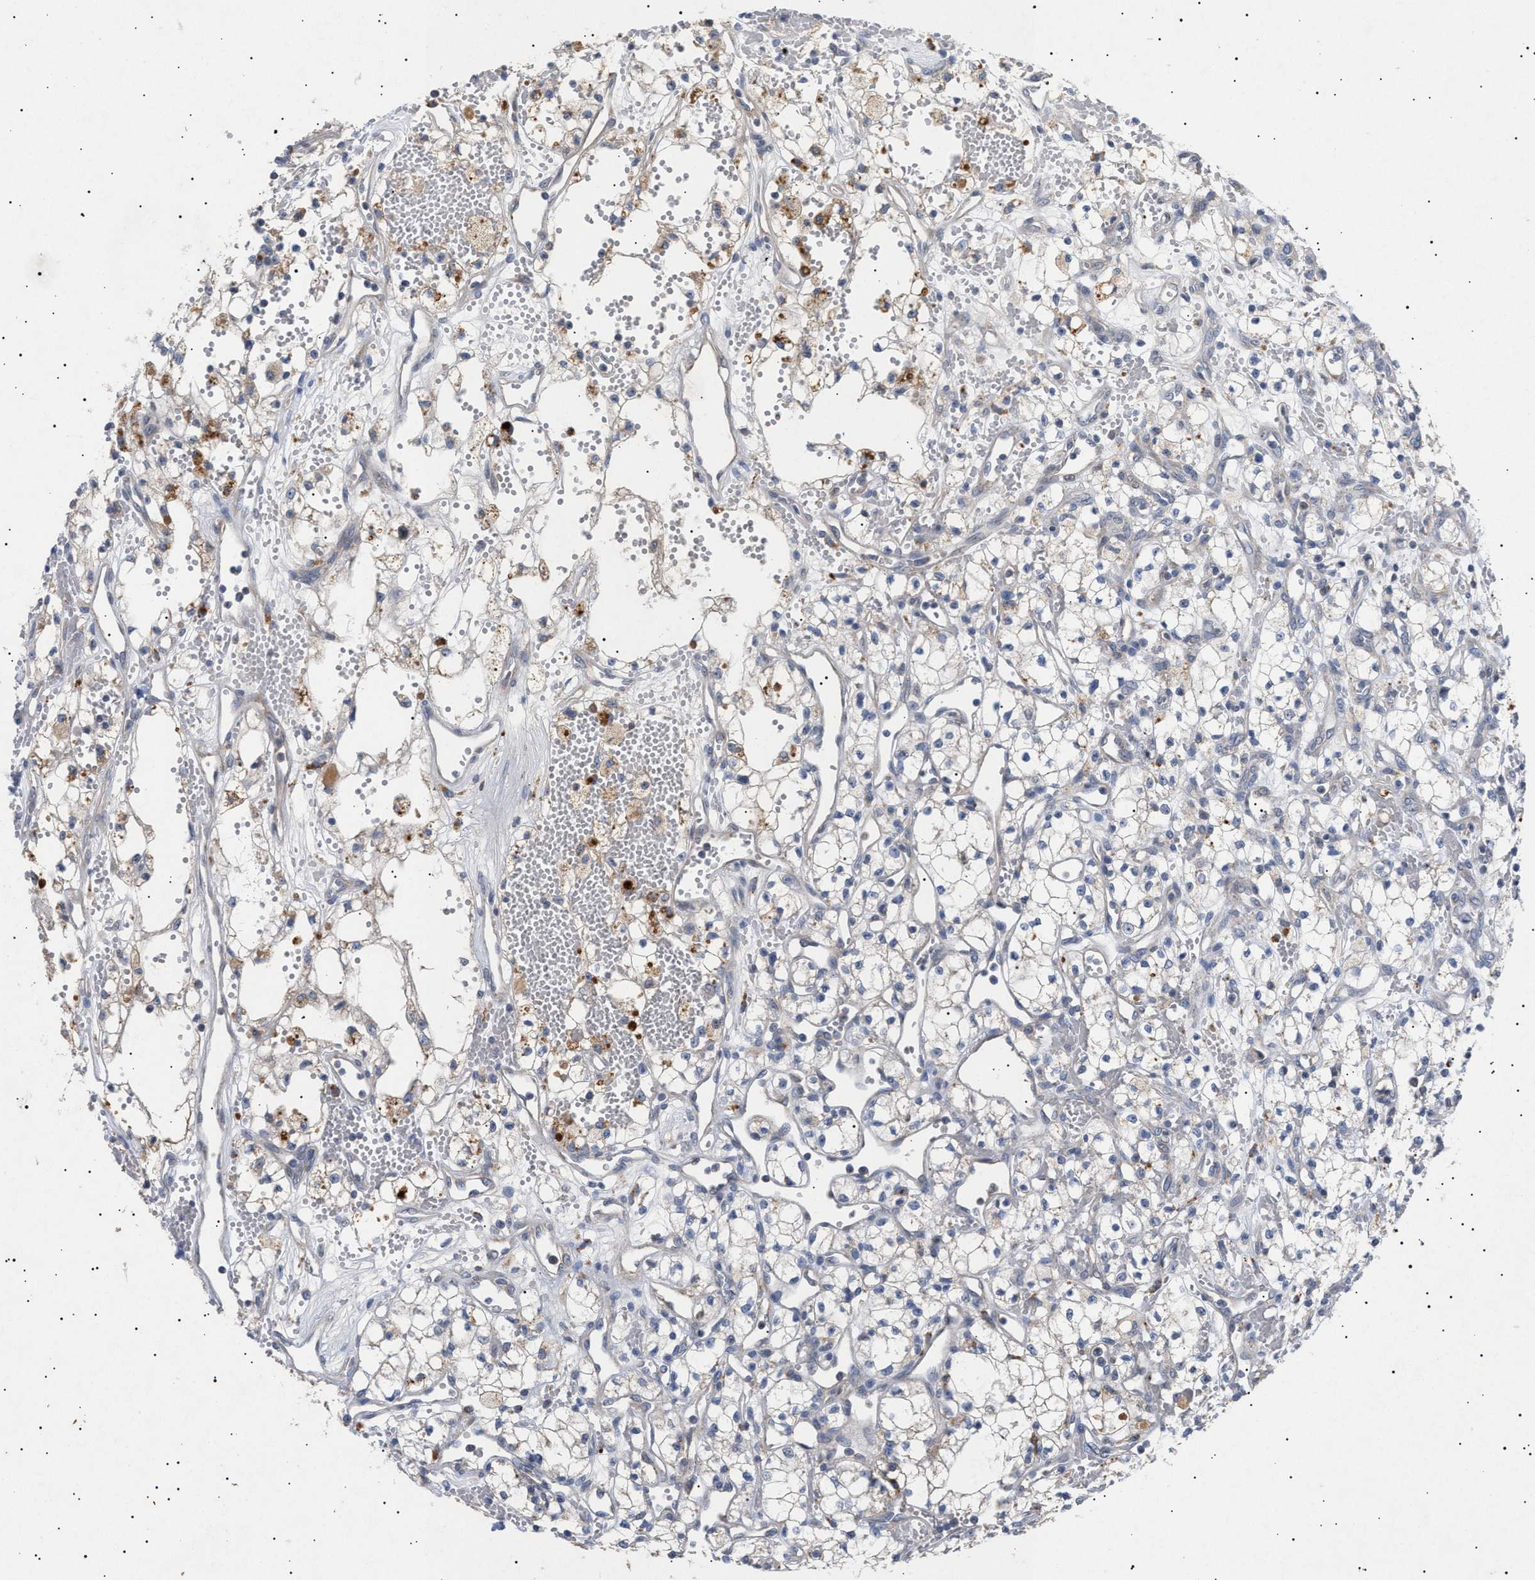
{"staining": {"intensity": "negative", "quantity": "none", "location": "none"}, "tissue": "renal cancer", "cell_type": "Tumor cells", "image_type": "cancer", "snomed": [{"axis": "morphology", "description": "Adenocarcinoma, NOS"}, {"axis": "topography", "description": "Kidney"}], "caption": "Micrograph shows no significant protein staining in tumor cells of adenocarcinoma (renal).", "gene": "SIRT5", "patient": {"sex": "male", "age": 59}}